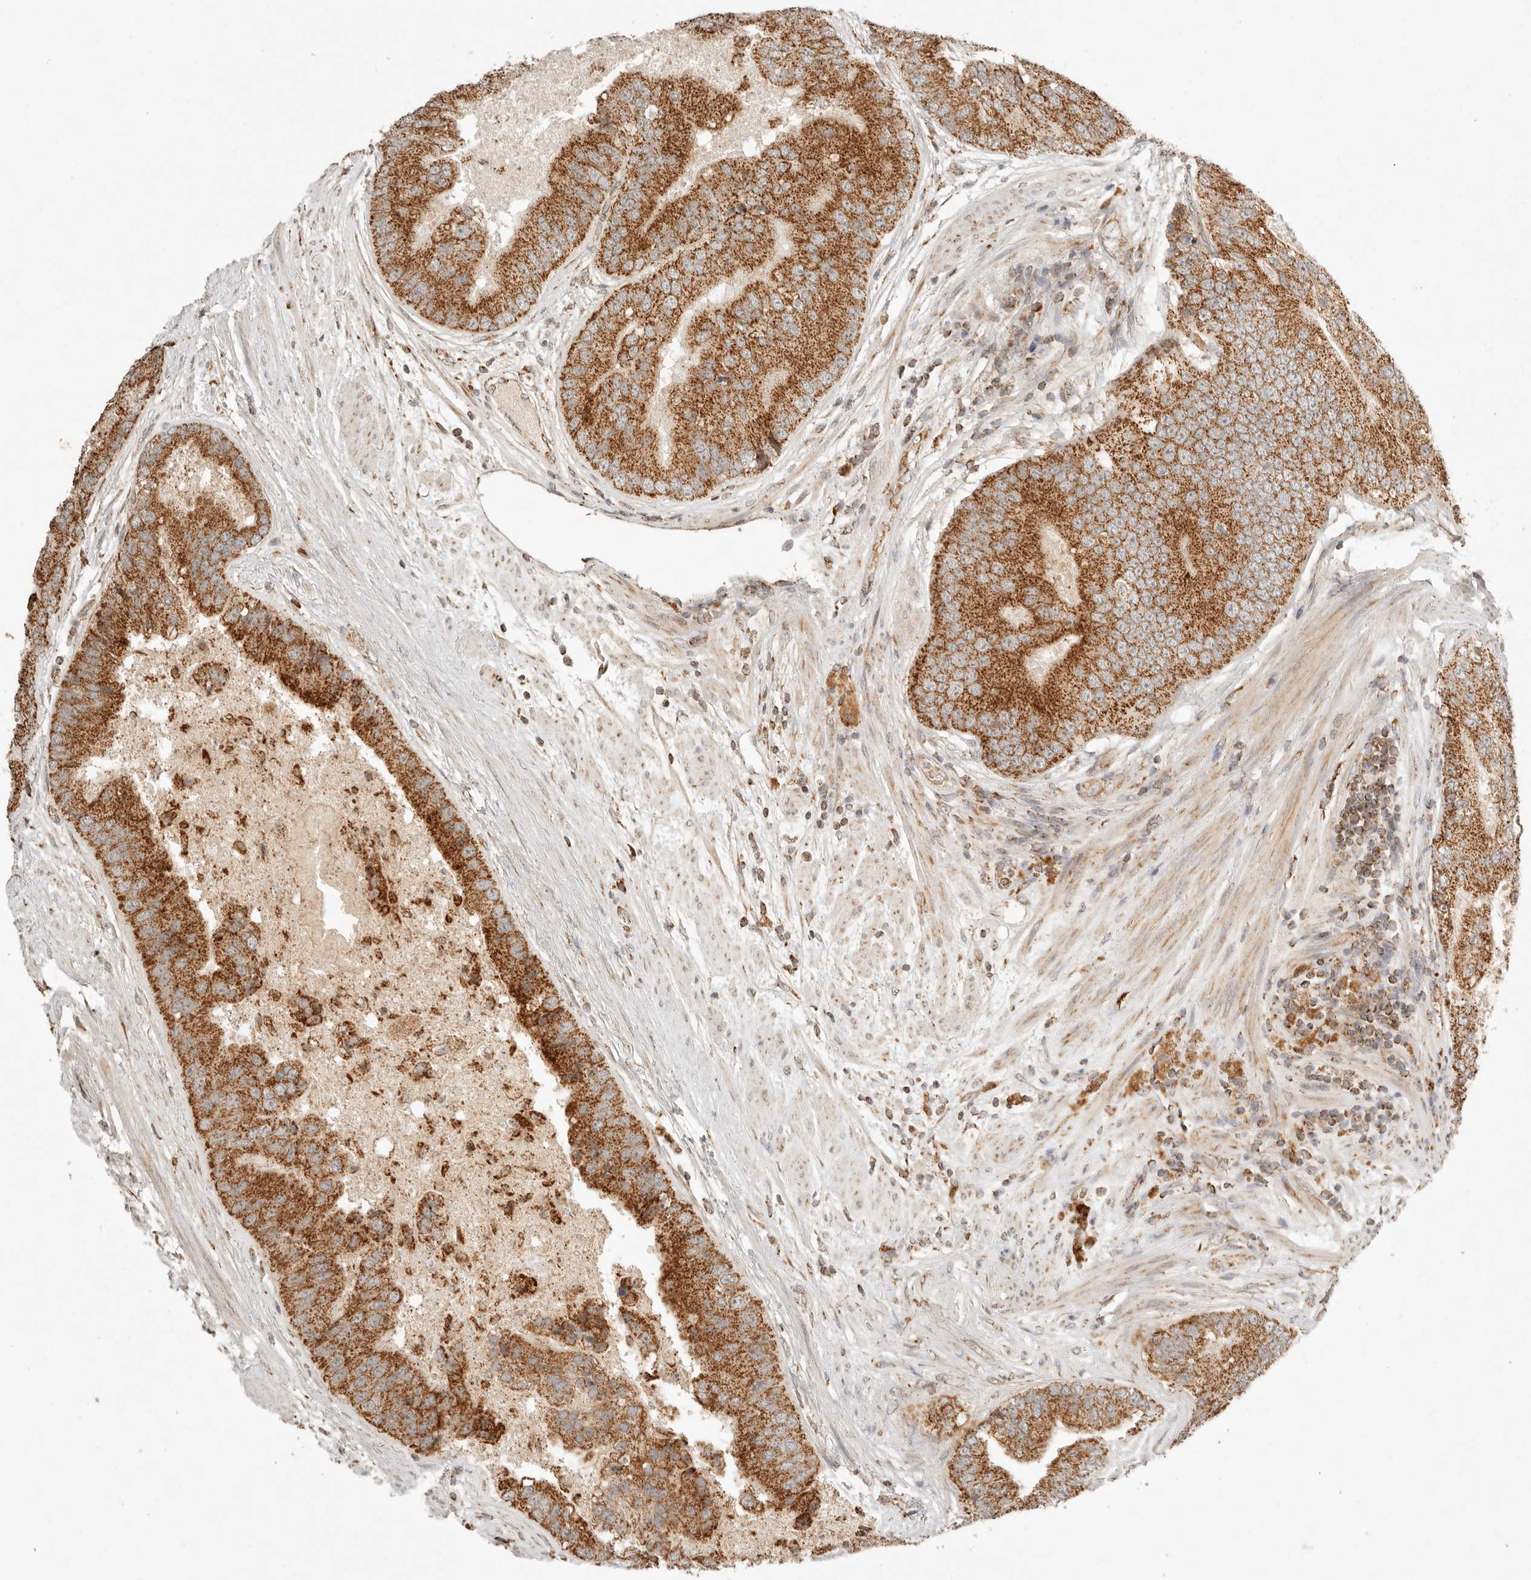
{"staining": {"intensity": "strong", "quantity": ">75%", "location": "cytoplasmic/membranous"}, "tissue": "prostate cancer", "cell_type": "Tumor cells", "image_type": "cancer", "snomed": [{"axis": "morphology", "description": "Adenocarcinoma, High grade"}, {"axis": "topography", "description": "Prostate"}], "caption": "Brown immunohistochemical staining in prostate cancer exhibits strong cytoplasmic/membranous expression in approximately >75% of tumor cells. The protein is shown in brown color, while the nuclei are stained blue.", "gene": "MRPL55", "patient": {"sex": "male", "age": 70}}